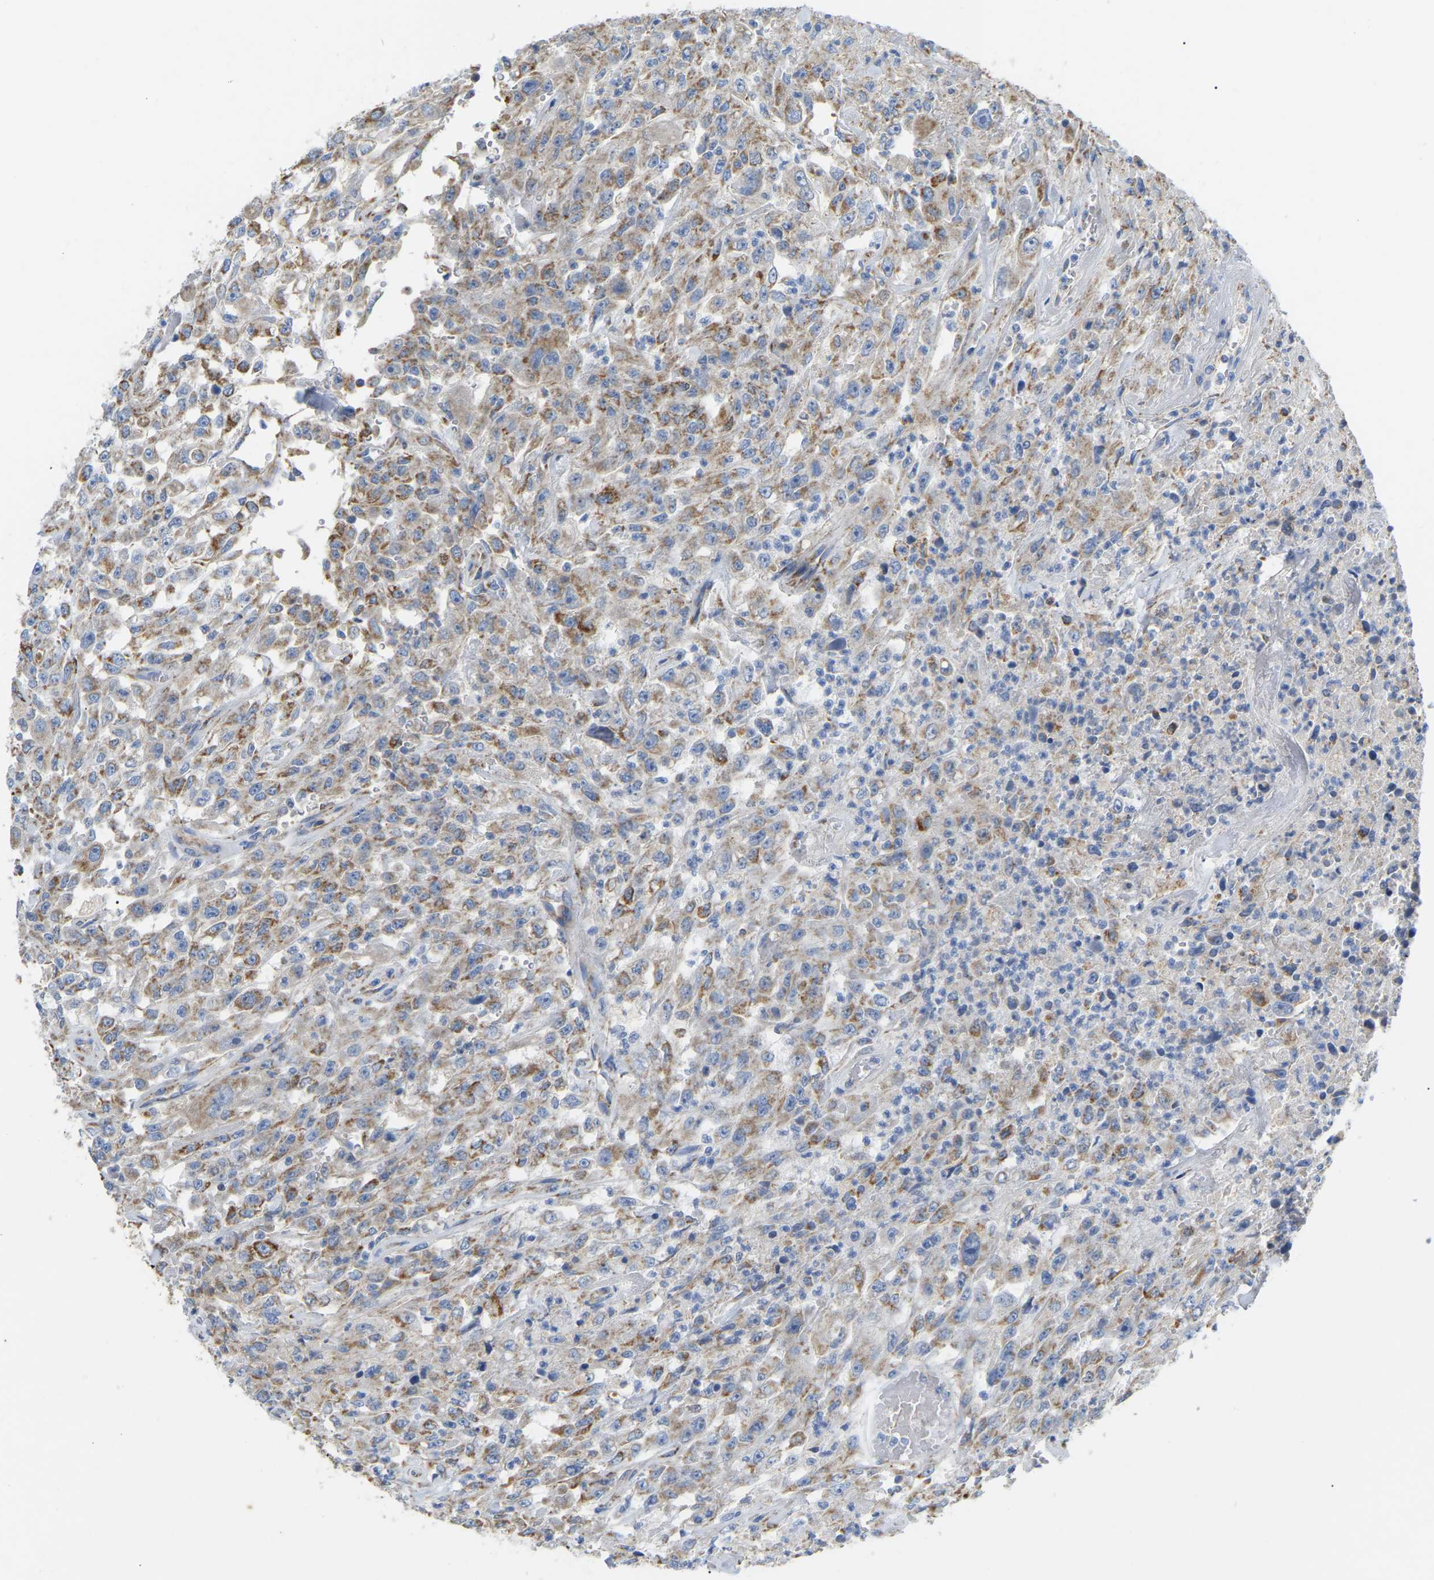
{"staining": {"intensity": "moderate", "quantity": "25%-75%", "location": "cytoplasmic/membranous"}, "tissue": "urothelial cancer", "cell_type": "Tumor cells", "image_type": "cancer", "snomed": [{"axis": "morphology", "description": "Urothelial carcinoma, High grade"}, {"axis": "topography", "description": "Urinary bladder"}], "caption": "A high-resolution histopathology image shows immunohistochemistry staining of high-grade urothelial carcinoma, which displays moderate cytoplasmic/membranous expression in approximately 25%-75% of tumor cells.", "gene": "HIBADH", "patient": {"sex": "male", "age": 46}}